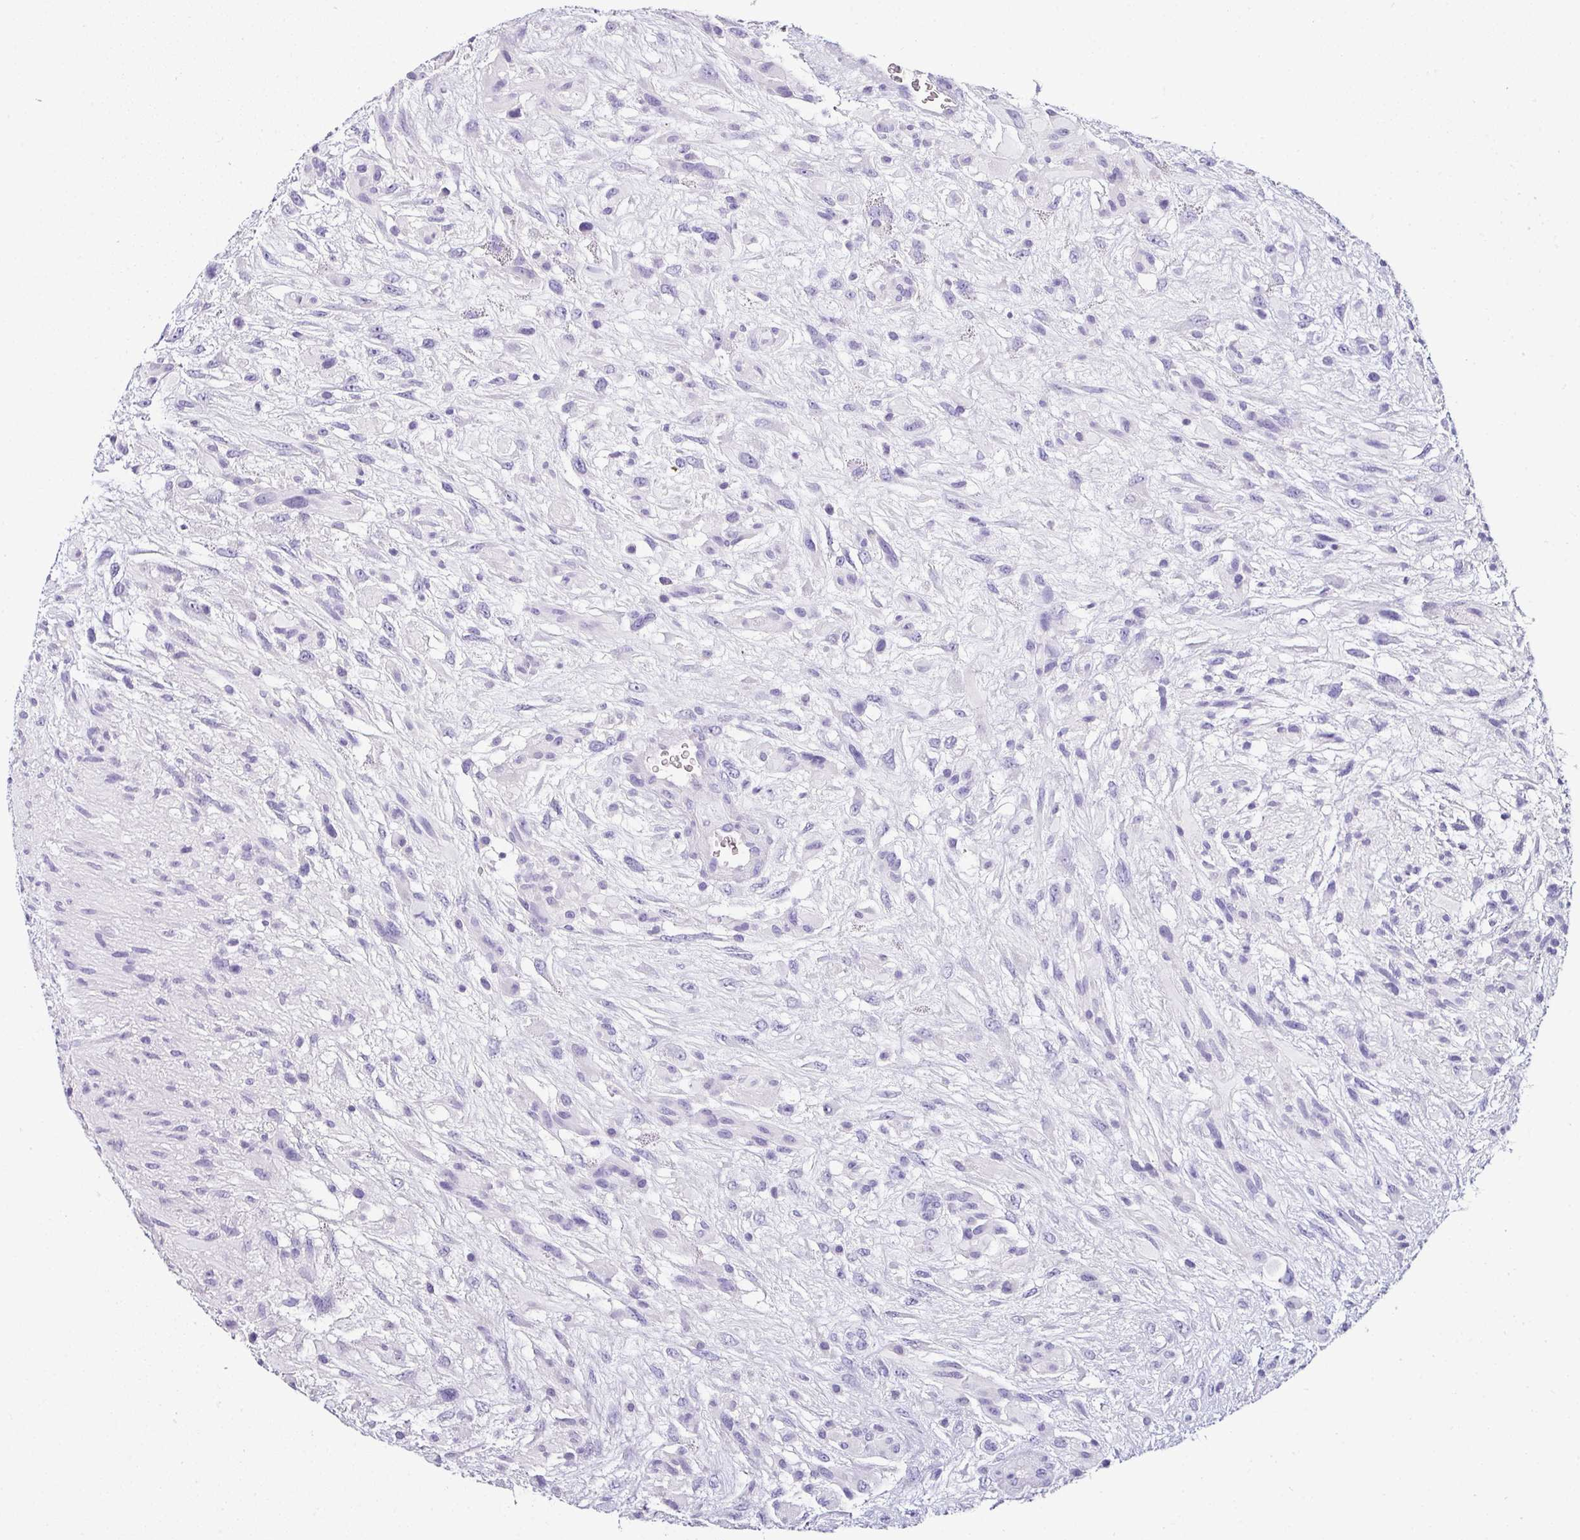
{"staining": {"intensity": "negative", "quantity": "none", "location": "none"}, "tissue": "glioma", "cell_type": "Tumor cells", "image_type": "cancer", "snomed": [{"axis": "morphology", "description": "Glioma, malignant, High grade"}, {"axis": "topography", "description": "Brain"}], "caption": "Image shows no significant protein expression in tumor cells of glioma.", "gene": "NAPSA", "patient": {"sex": "male", "age": 61}}